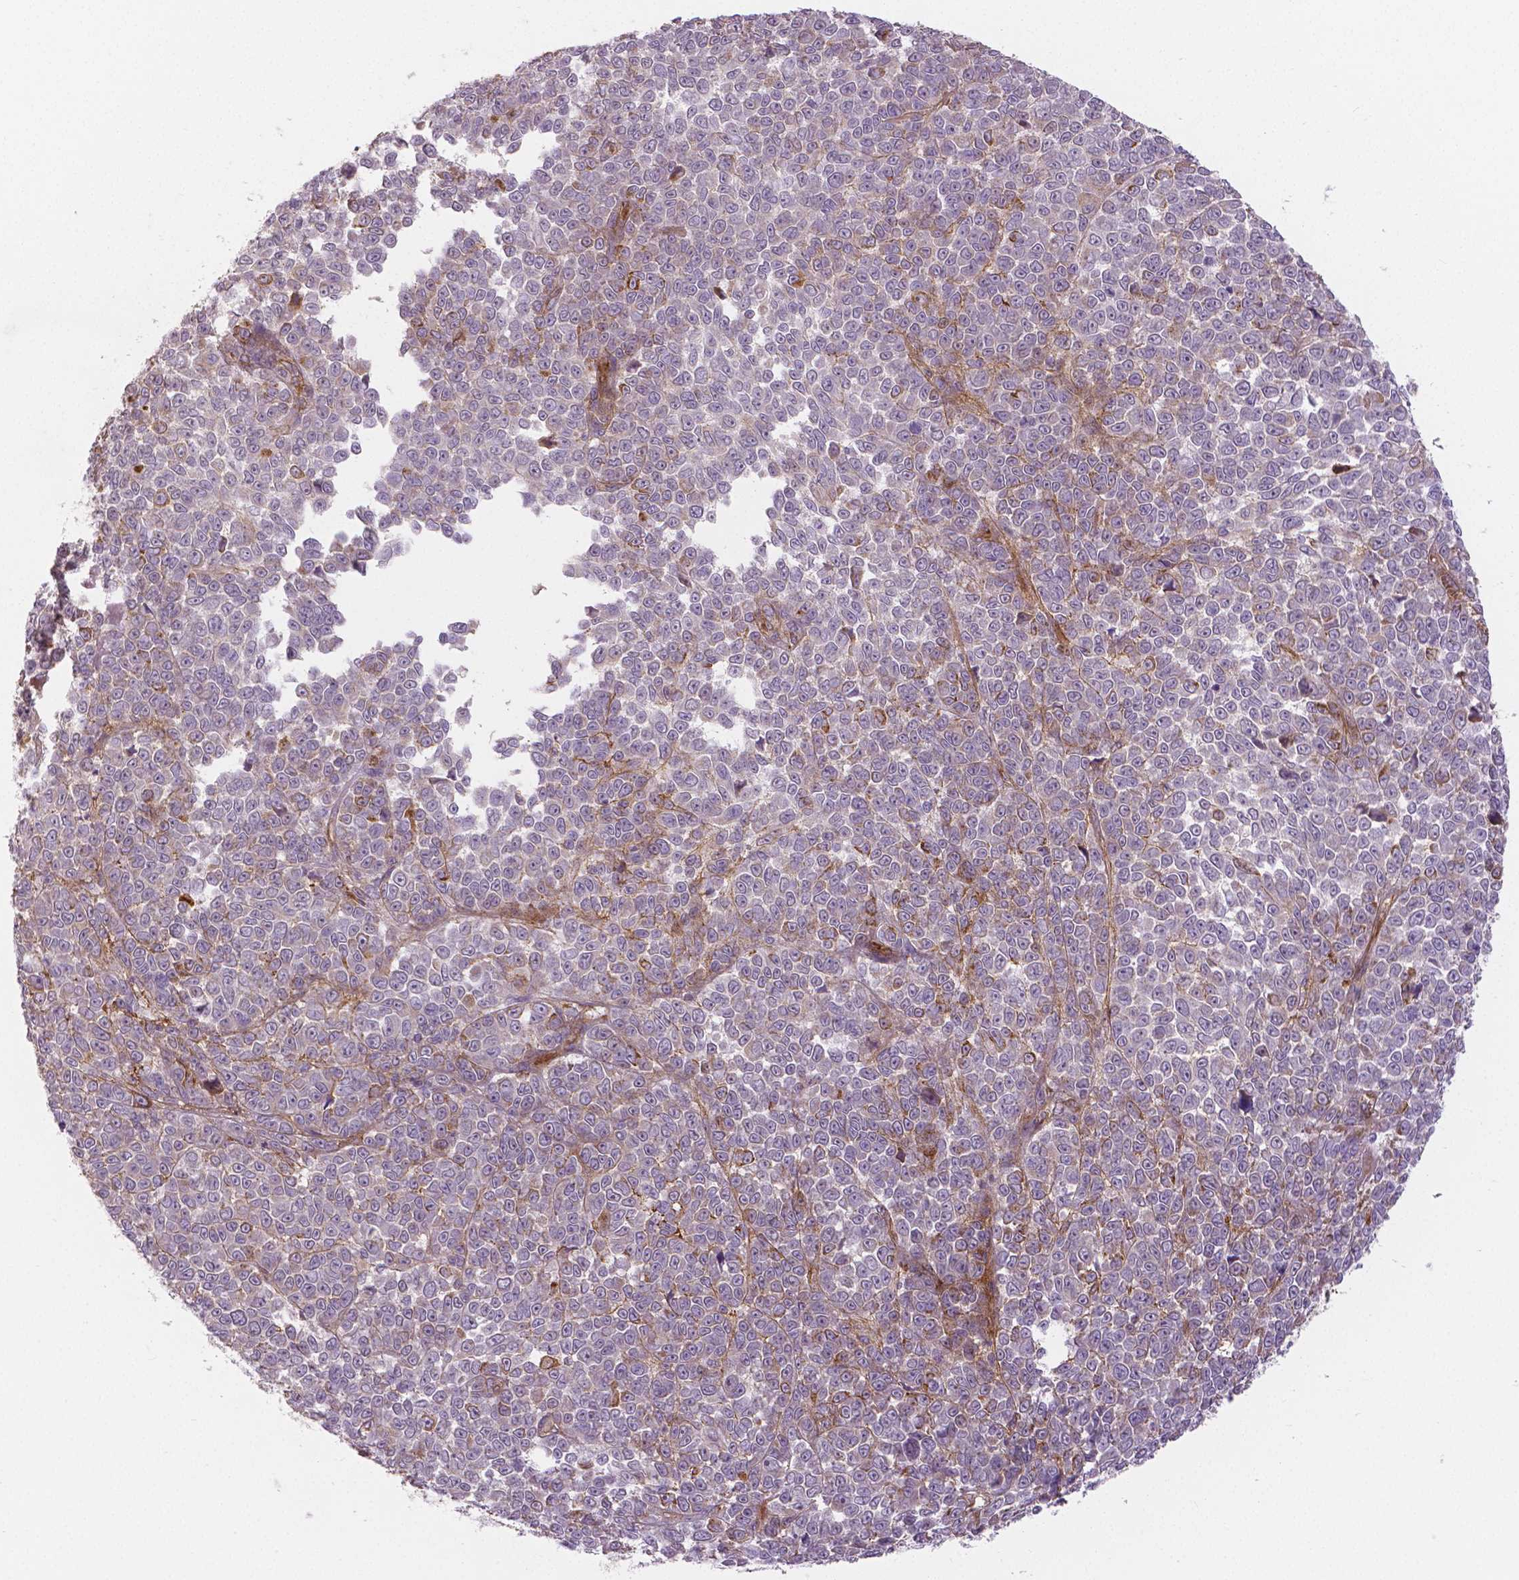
{"staining": {"intensity": "negative", "quantity": "none", "location": "none"}, "tissue": "melanoma", "cell_type": "Tumor cells", "image_type": "cancer", "snomed": [{"axis": "morphology", "description": "Malignant melanoma, NOS"}, {"axis": "topography", "description": "Skin"}], "caption": "A high-resolution photomicrograph shows immunohistochemistry (IHC) staining of malignant melanoma, which shows no significant positivity in tumor cells.", "gene": "FLT1", "patient": {"sex": "female", "age": 95}}